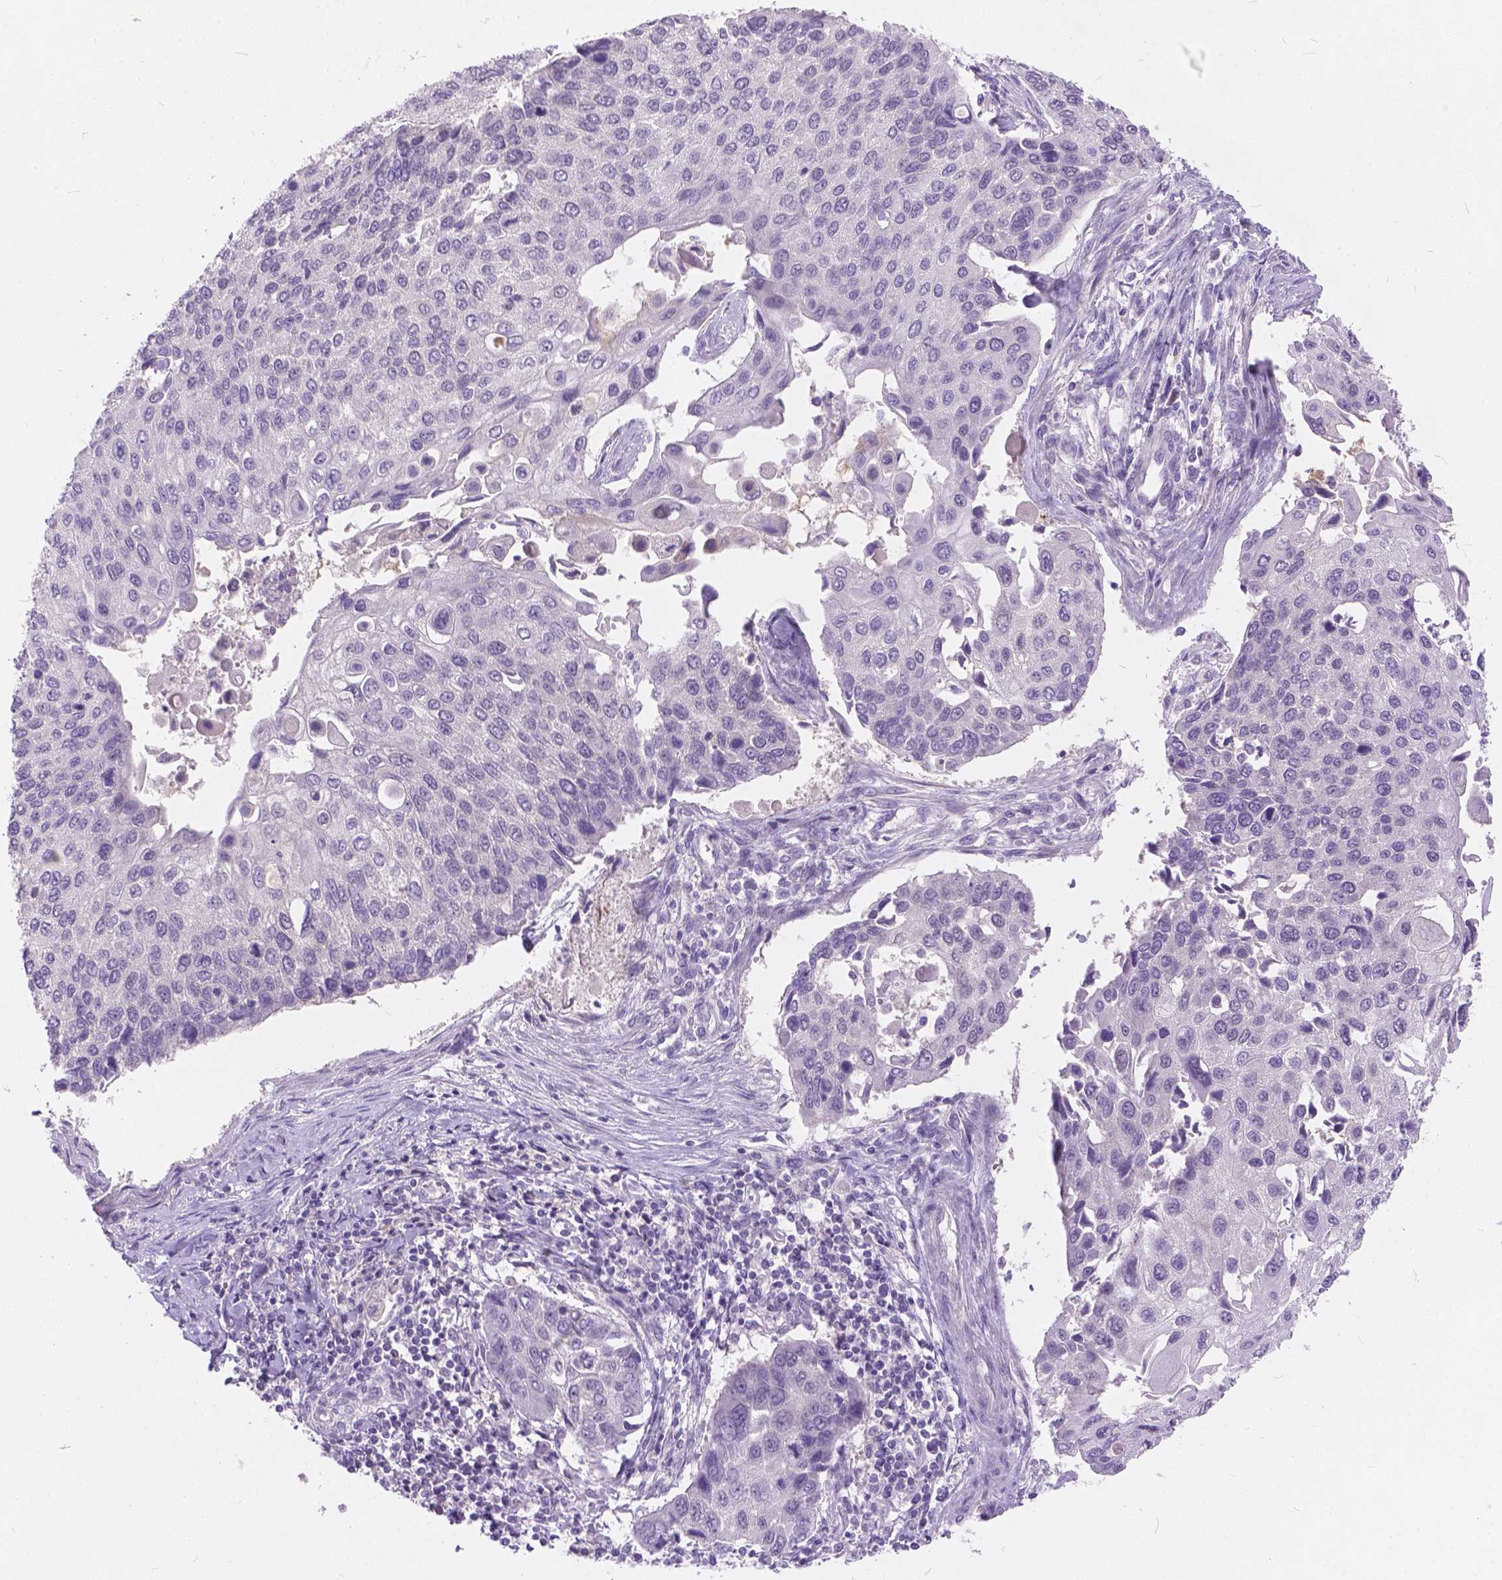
{"staining": {"intensity": "negative", "quantity": "none", "location": "none"}, "tissue": "lung cancer", "cell_type": "Tumor cells", "image_type": "cancer", "snomed": [{"axis": "morphology", "description": "Squamous cell carcinoma, NOS"}, {"axis": "morphology", "description": "Squamous cell carcinoma, metastatic, NOS"}, {"axis": "topography", "description": "Lung"}], "caption": "An immunohistochemistry (IHC) histopathology image of lung cancer (squamous cell carcinoma) is shown. There is no staining in tumor cells of lung cancer (squamous cell carcinoma).", "gene": "PEX11G", "patient": {"sex": "male", "age": 63}}